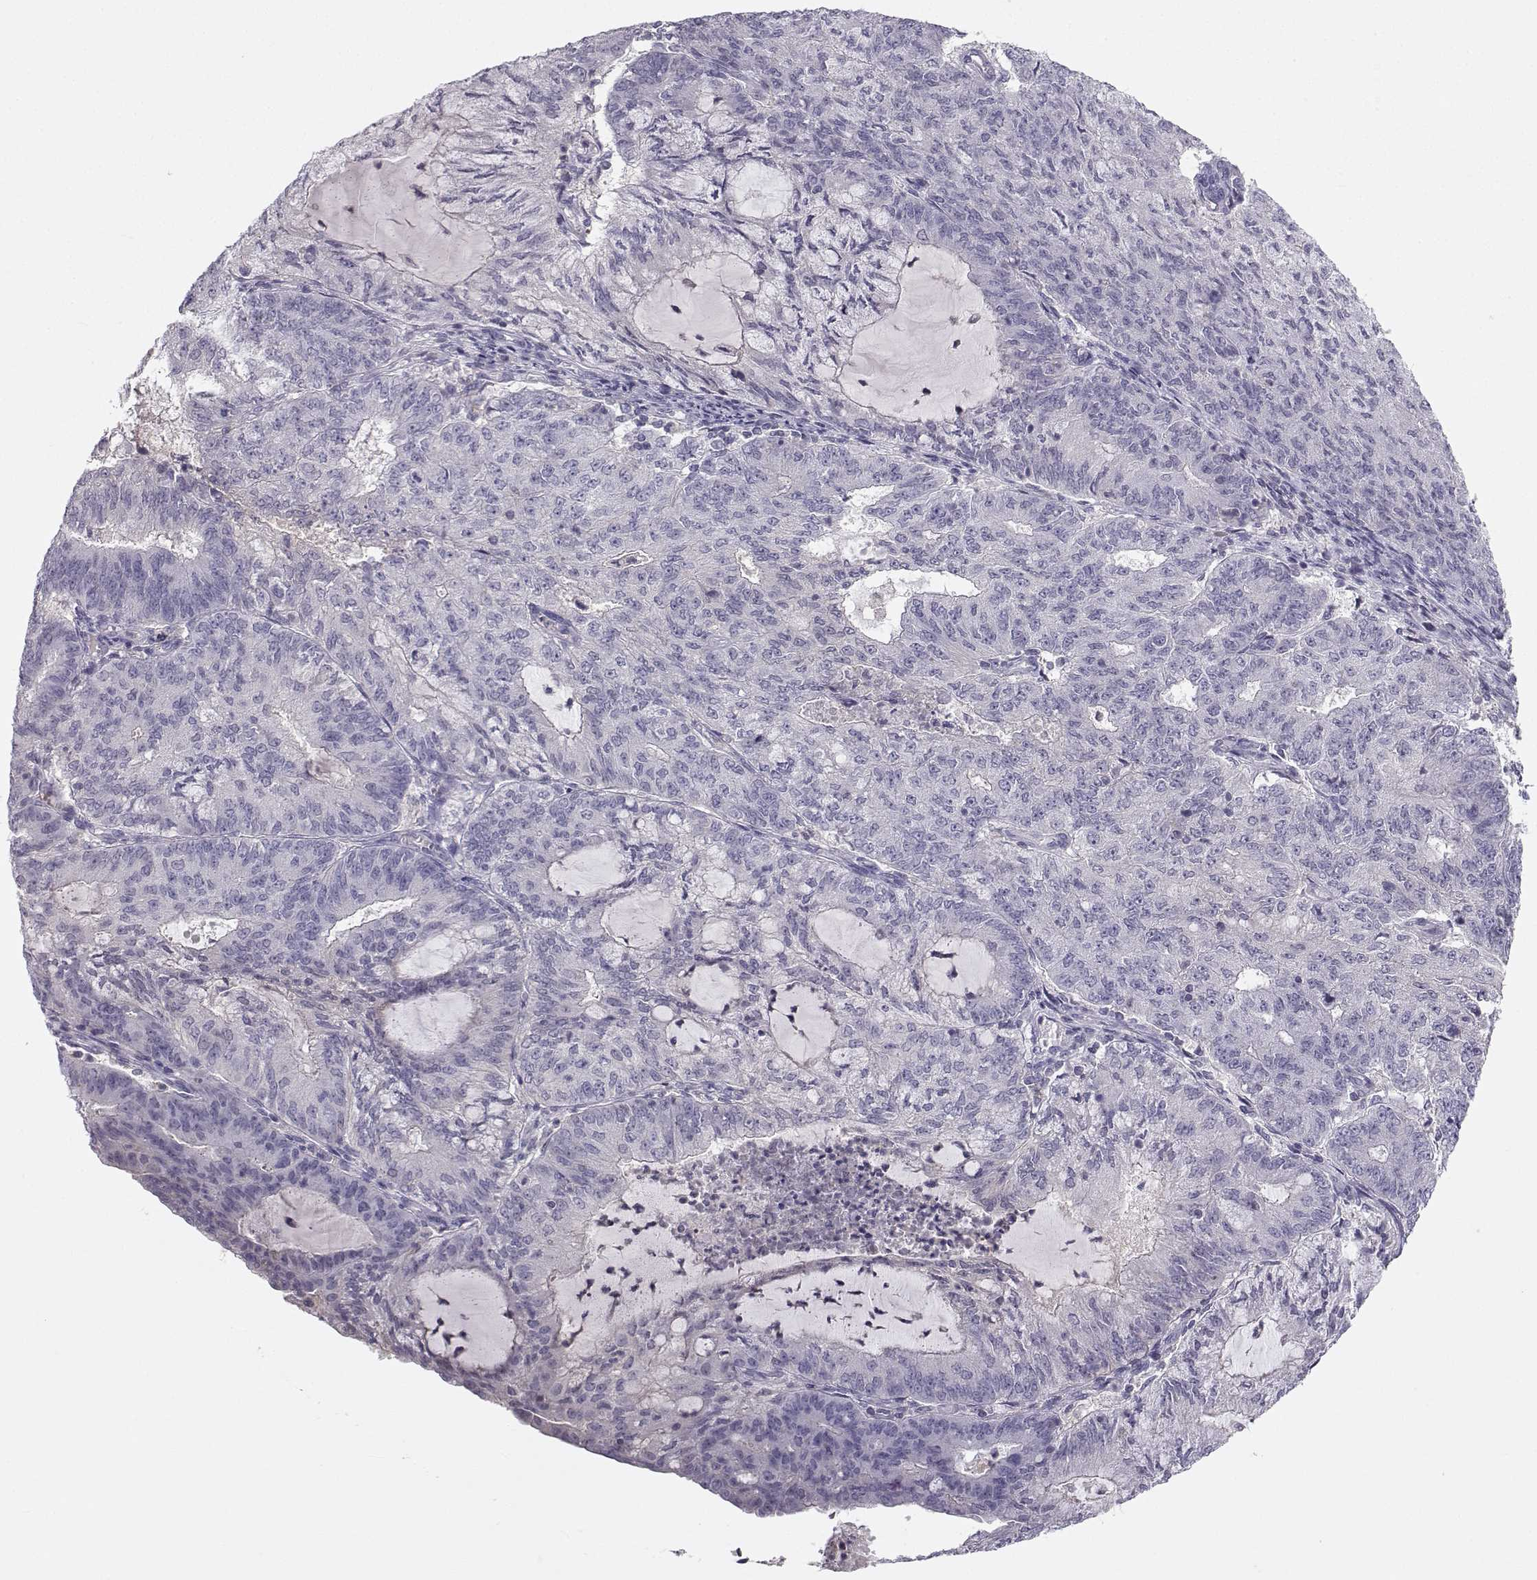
{"staining": {"intensity": "negative", "quantity": "none", "location": "none"}, "tissue": "endometrial cancer", "cell_type": "Tumor cells", "image_type": "cancer", "snomed": [{"axis": "morphology", "description": "Adenocarcinoma, NOS"}, {"axis": "topography", "description": "Endometrium"}], "caption": "DAB immunohistochemical staining of human endometrial cancer (adenocarcinoma) reveals no significant staining in tumor cells. The staining is performed using DAB (3,3'-diaminobenzidine) brown chromogen with nuclei counter-stained in using hematoxylin.", "gene": "MROH7", "patient": {"sex": "female", "age": 82}}